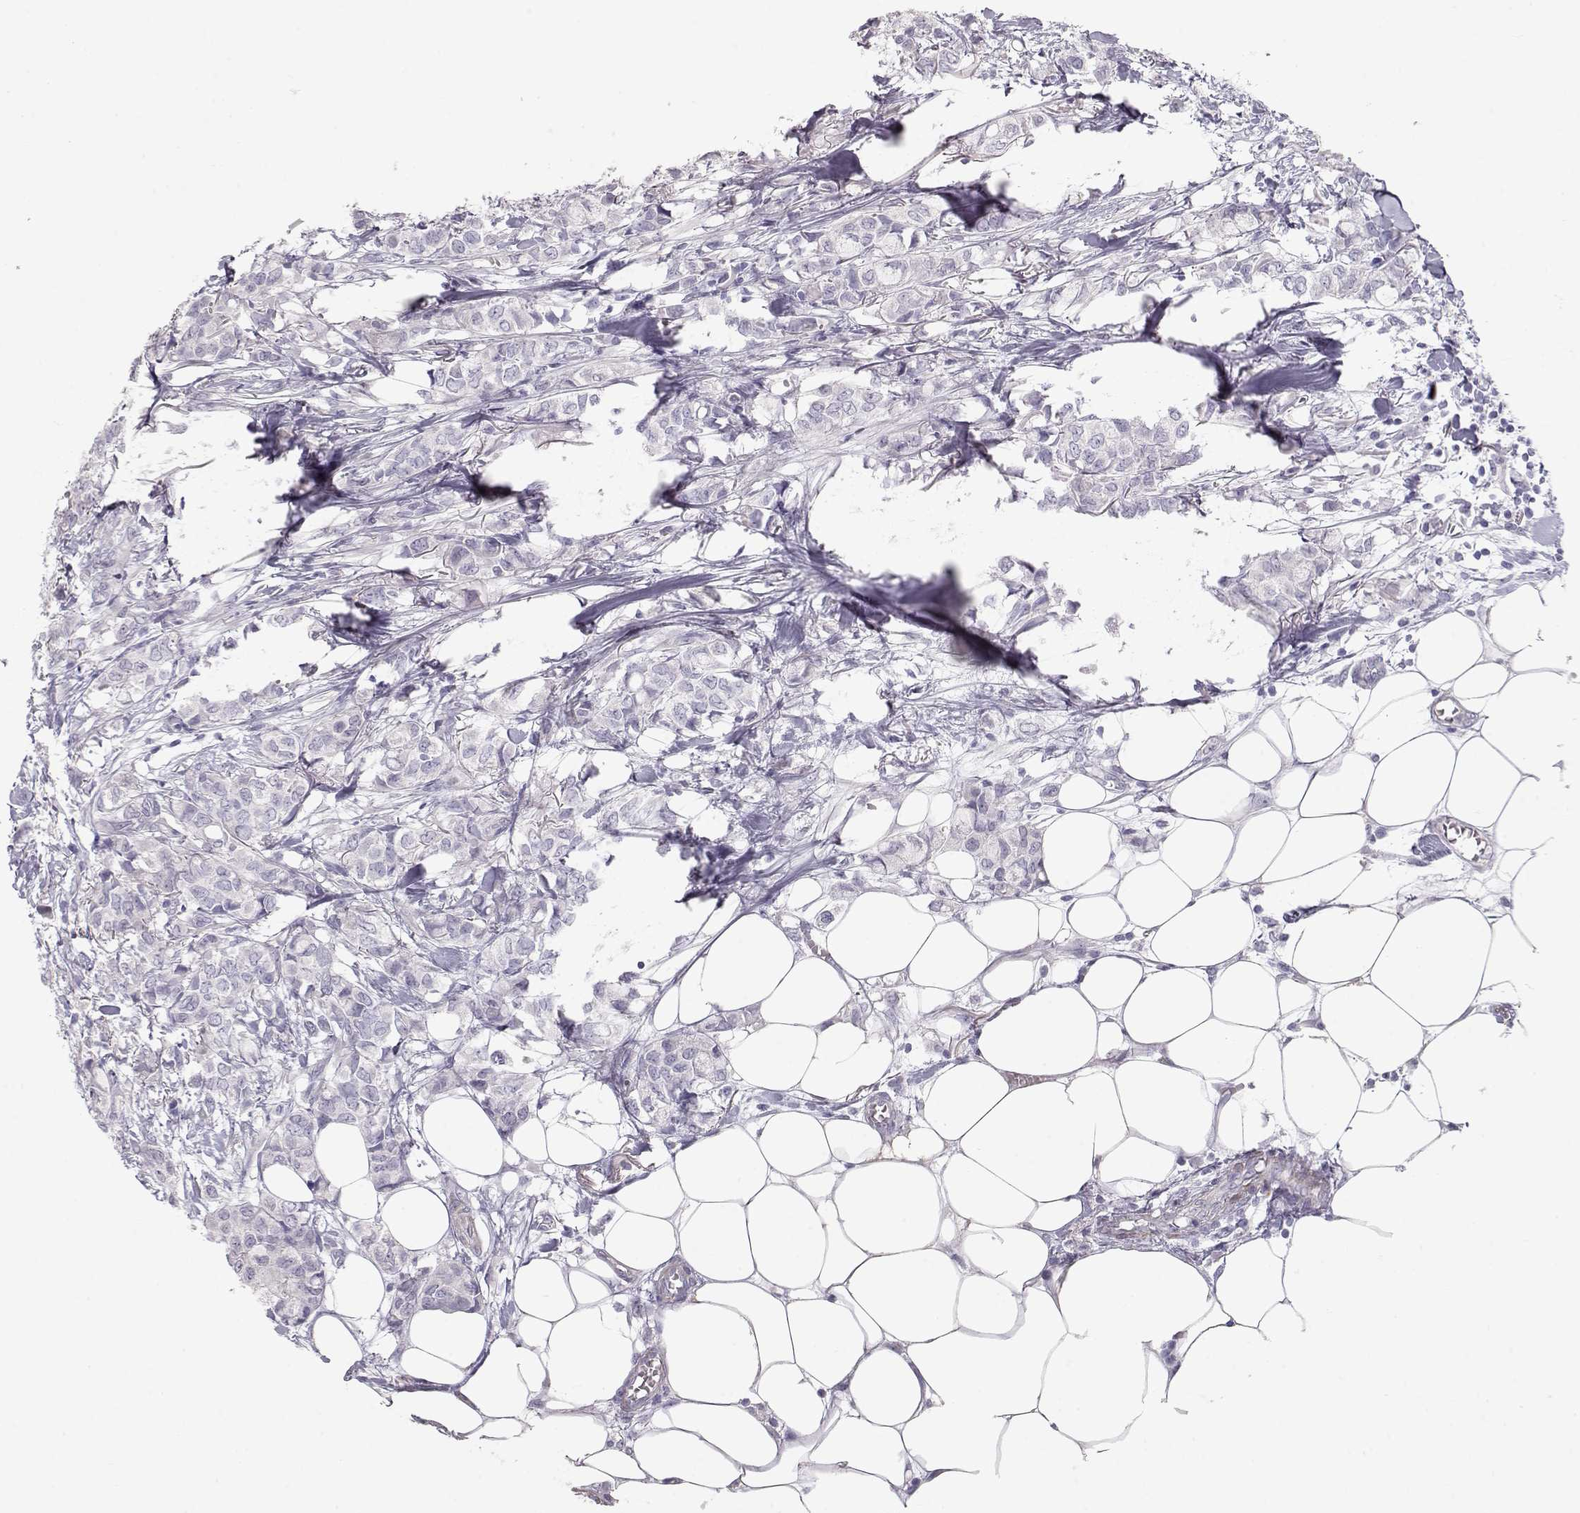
{"staining": {"intensity": "negative", "quantity": "none", "location": "none"}, "tissue": "breast cancer", "cell_type": "Tumor cells", "image_type": "cancer", "snomed": [{"axis": "morphology", "description": "Duct carcinoma"}, {"axis": "topography", "description": "Breast"}], "caption": "This is a photomicrograph of immunohistochemistry (IHC) staining of breast cancer (intraductal carcinoma), which shows no expression in tumor cells.", "gene": "SLITRK3", "patient": {"sex": "female", "age": 85}}